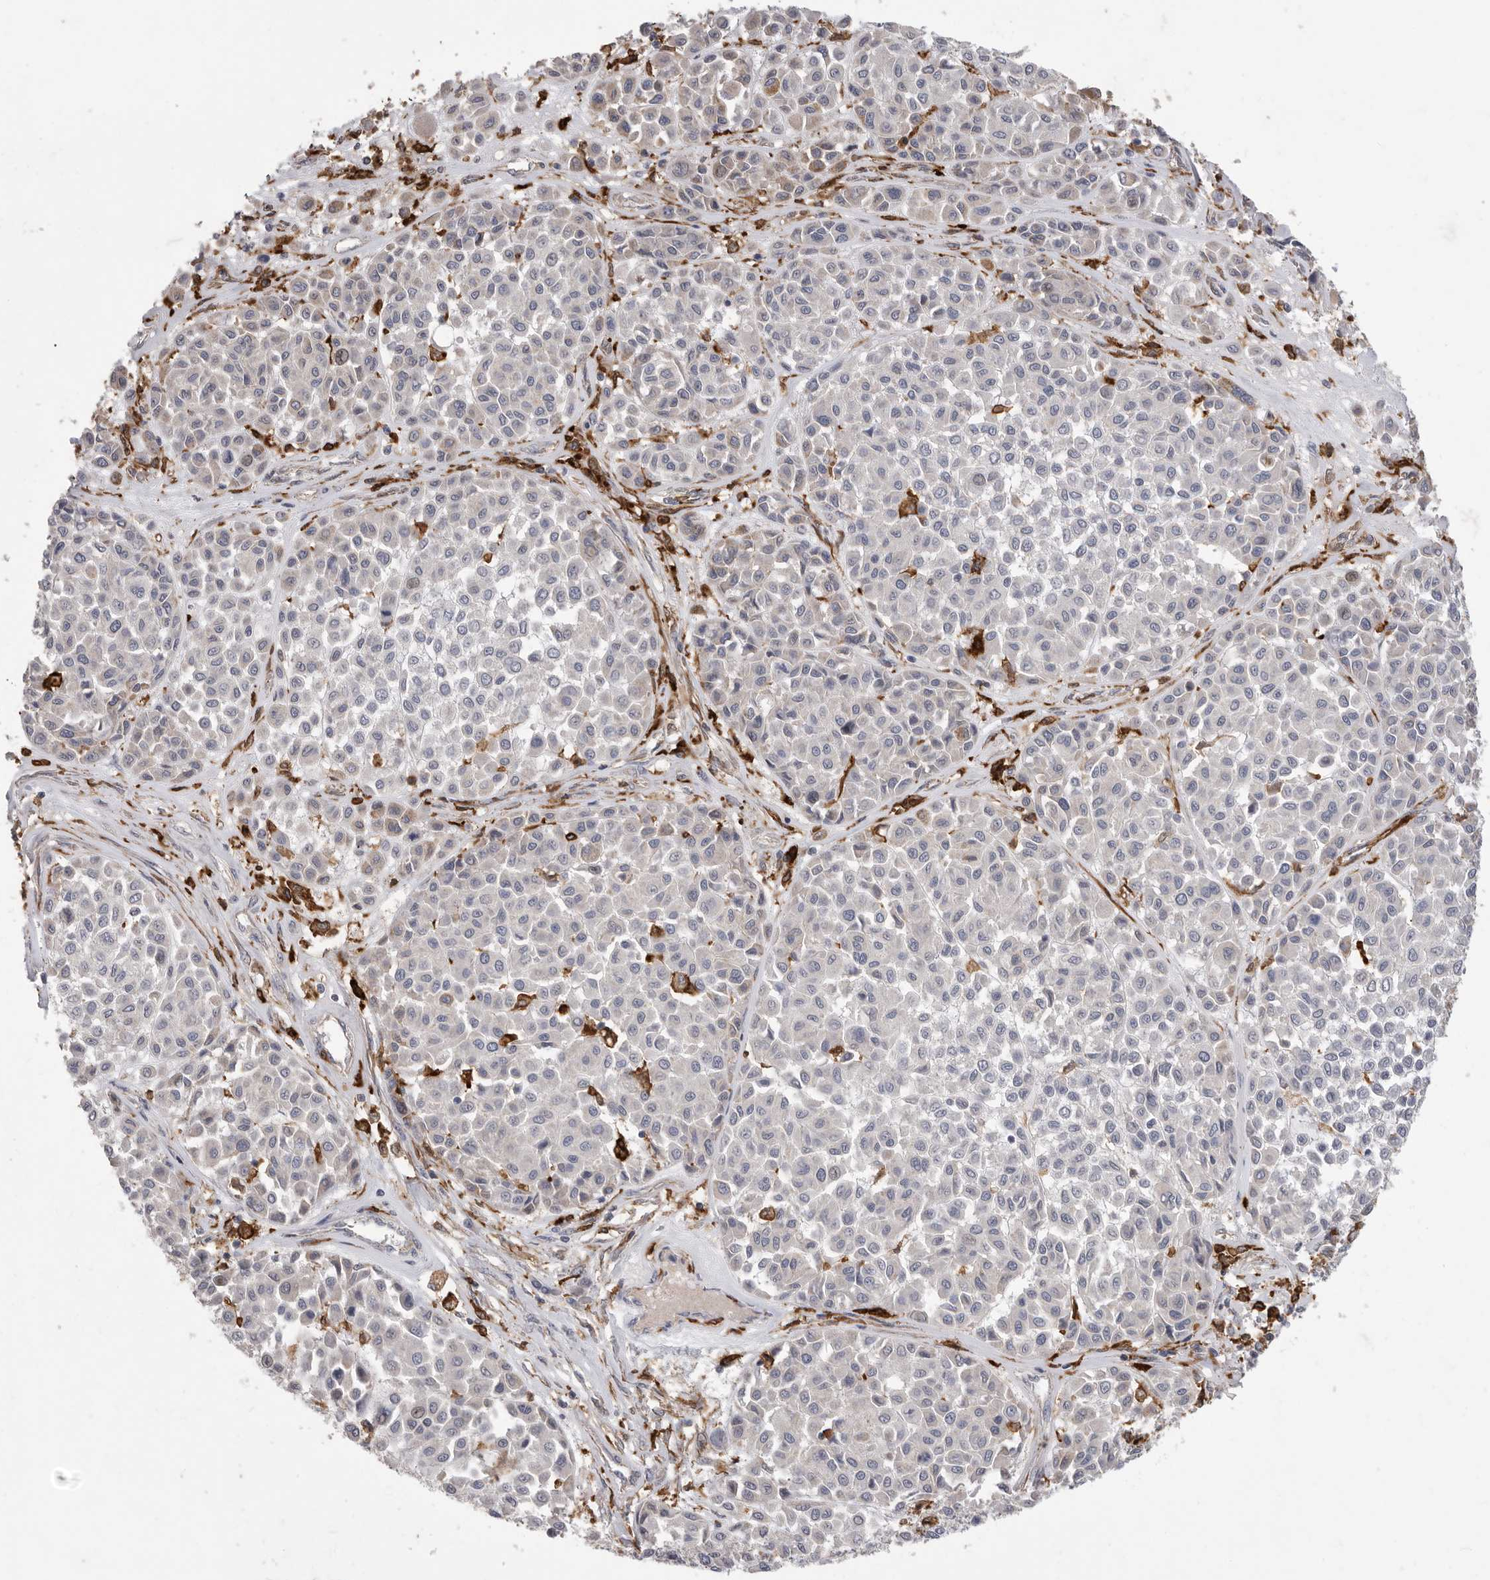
{"staining": {"intensity": "negative", "quantity": "none", "location": "none"}, "tissue": "melanoma", "cell_type": "Tumor cells", "image_type": "cancer", "snomed": [{"axis": "morphology", "description": "Malignant melanoma, Metastatic site"}, {"axis": "topography", "description": "Soft tissue"}], "caption": "Immunohistochemistry image of human malignant melanoma (metastatic site) stained for a protein (brown), which reveals no expression in tumor cells. Brightfield microscopy of IHC stained with DAB (brown) and hematoxylin (blue), captured at high magnification.", "gene": "SIGLEC10", "patient": {"sex": "male", "age": 41}}